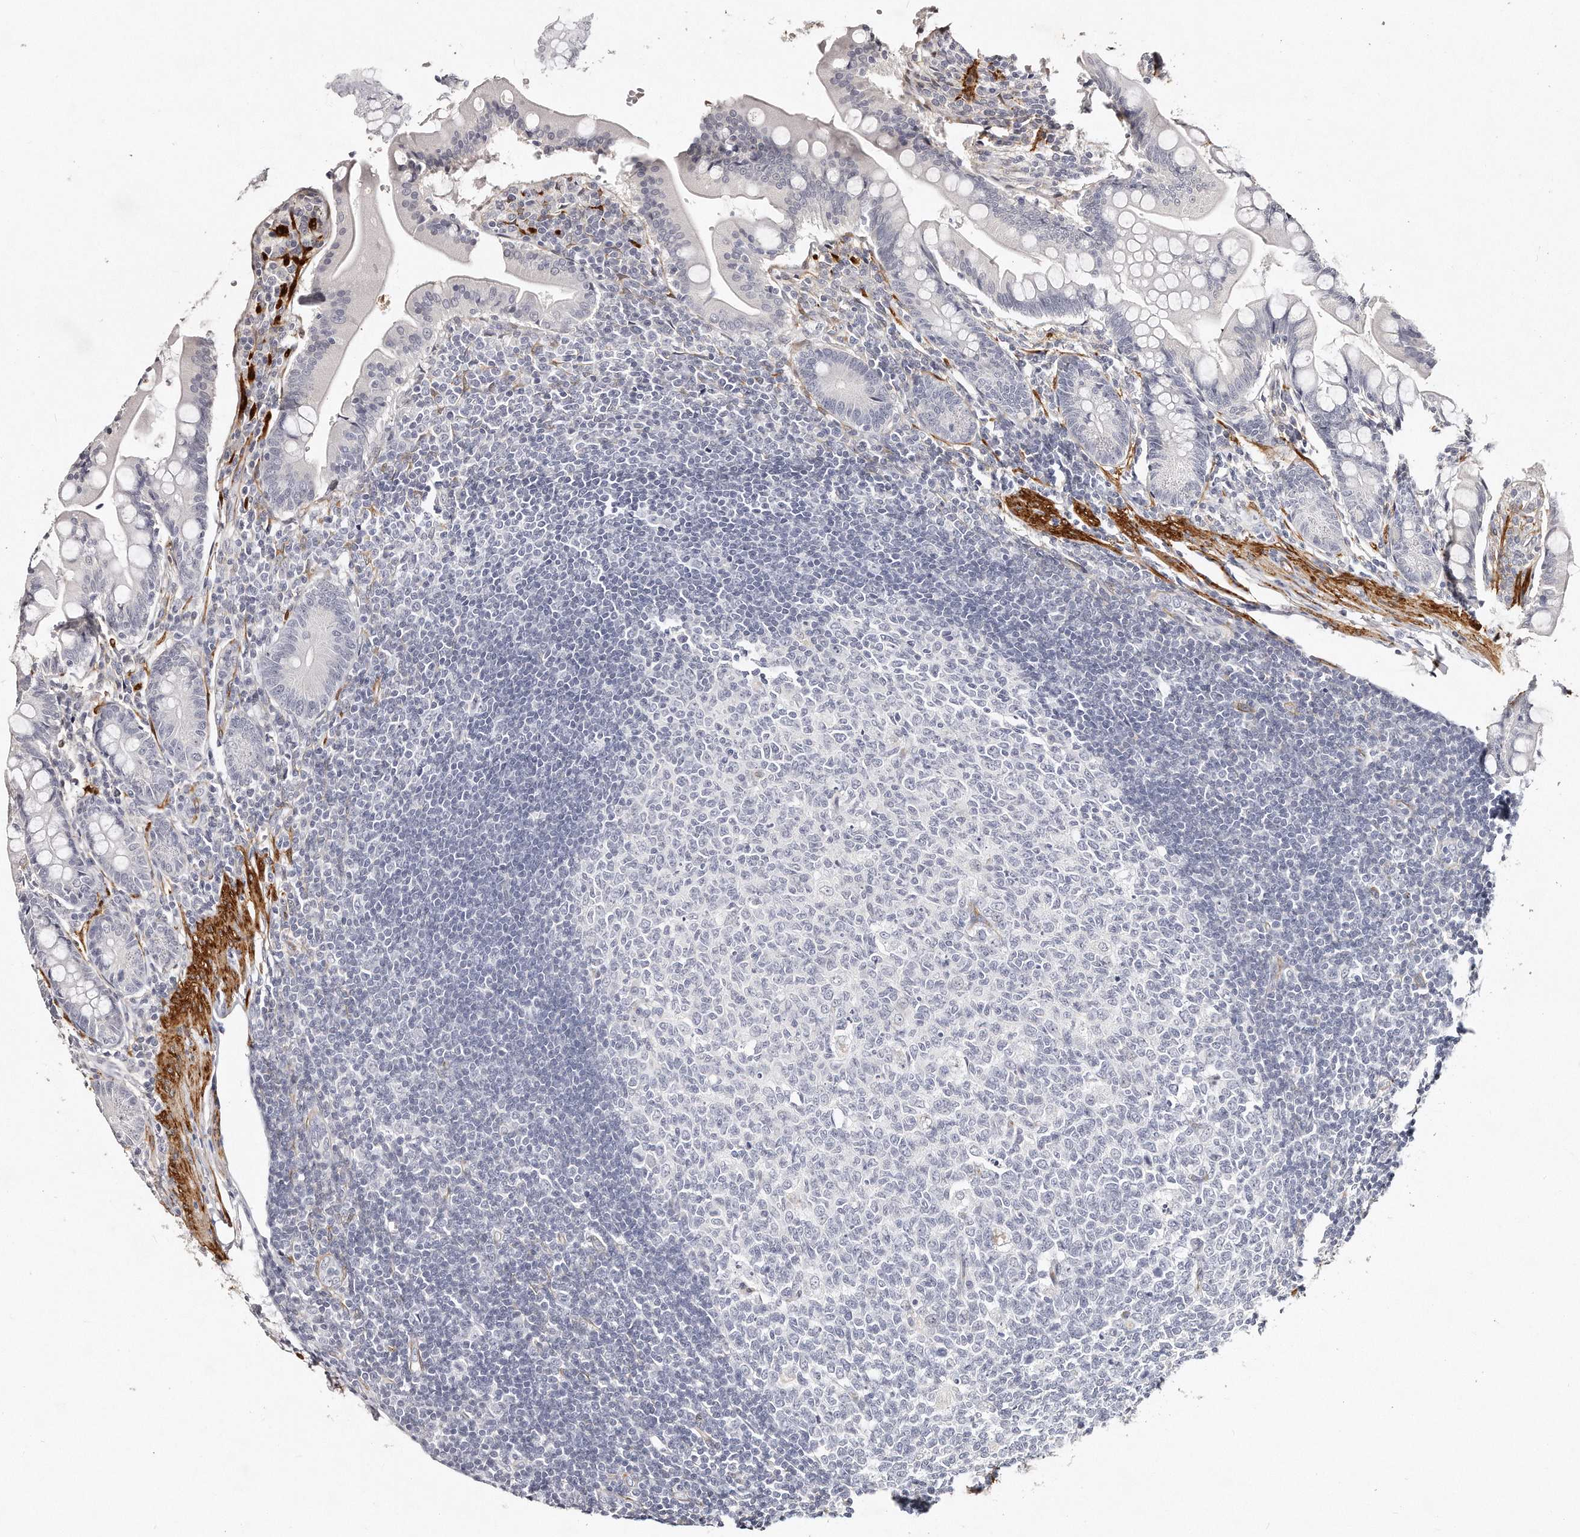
{"staining": {"intensity": "negative", "quantity": "none", "location": "none"}, "tissue": "small intestine", "cell_type": "Glandular cells", "image_type": "normal", "snomed": [{"axis": "morphology", "description": "Normal tissue, NOS"}, {"axis": "topography", "description": "Small intestine"}], "caption": "This is a micrograph of IHC staining of normal small intestine, which shows no expression in glandular cells. (Stains: DAB (3,3'-diaminobenzidine) IHC with hematoxylin counter stain, Microscopy: brightfield microscopy at high magnification).", "gene": "LMOD1", "patient": {"sex": "male", "age": 7}}